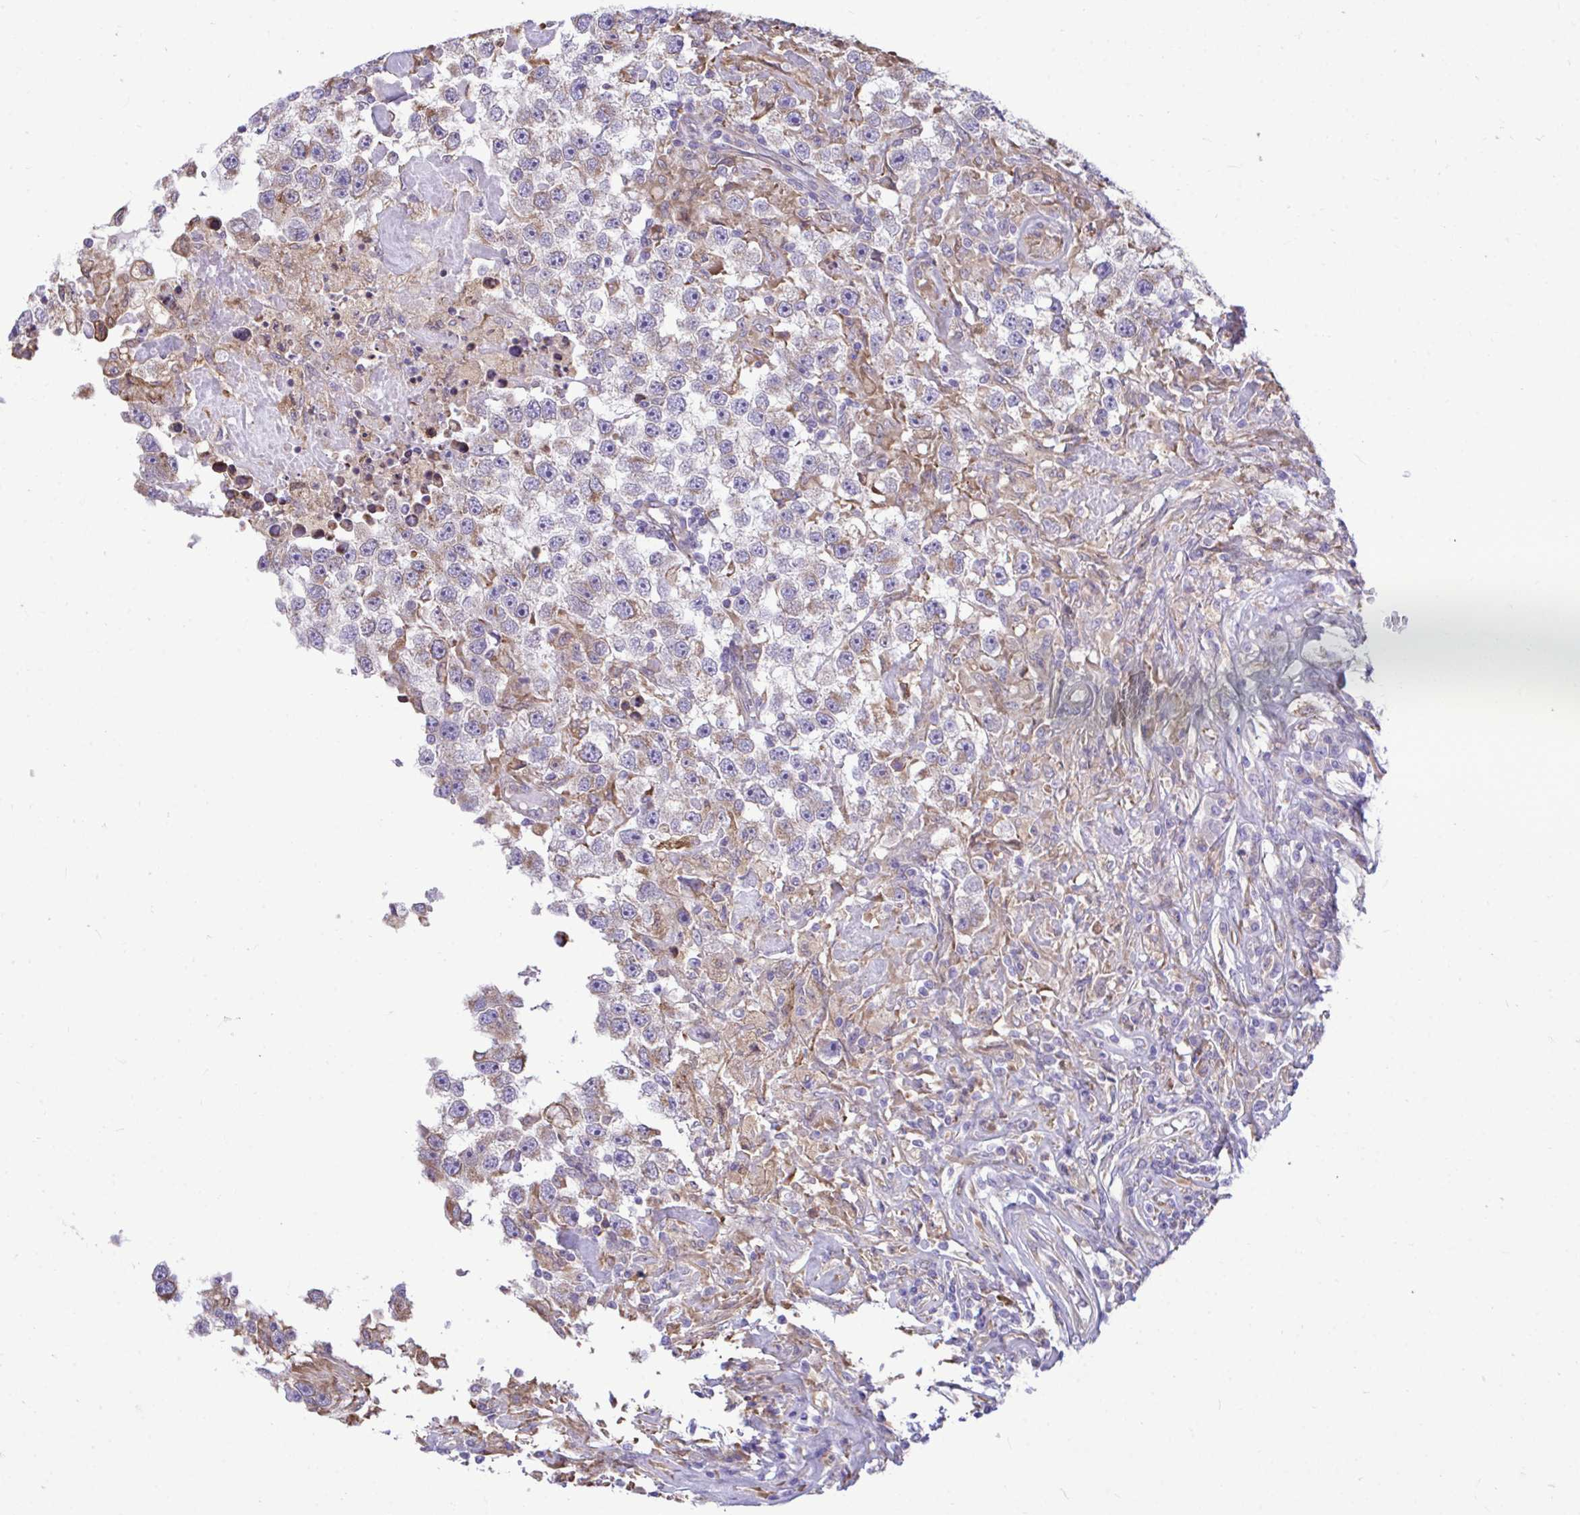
{"staining": {"intensity": "weak", "quantity": "<25%", "location": "cytoplasmic/membranous"}, "tissue": "testis cancer", "cell_type": "Tumor cells", "image_type": "cancer", "snomed": [{"axis": "morphology", "description": "Carcinoma, Embryonal, NOS"}, {"axis": "topography", "description": "Testis"}], "caption": "High magnification brightfield microscopy of testis embryonal carcinoma stained with DAB (3,3'-diaminobenzidine) (brown) and counterstained with hematoxylin (blue): tumor cells show no significant positivity.", "gene": "PIGK", "patient": {"sex": "male", "age": 83}}